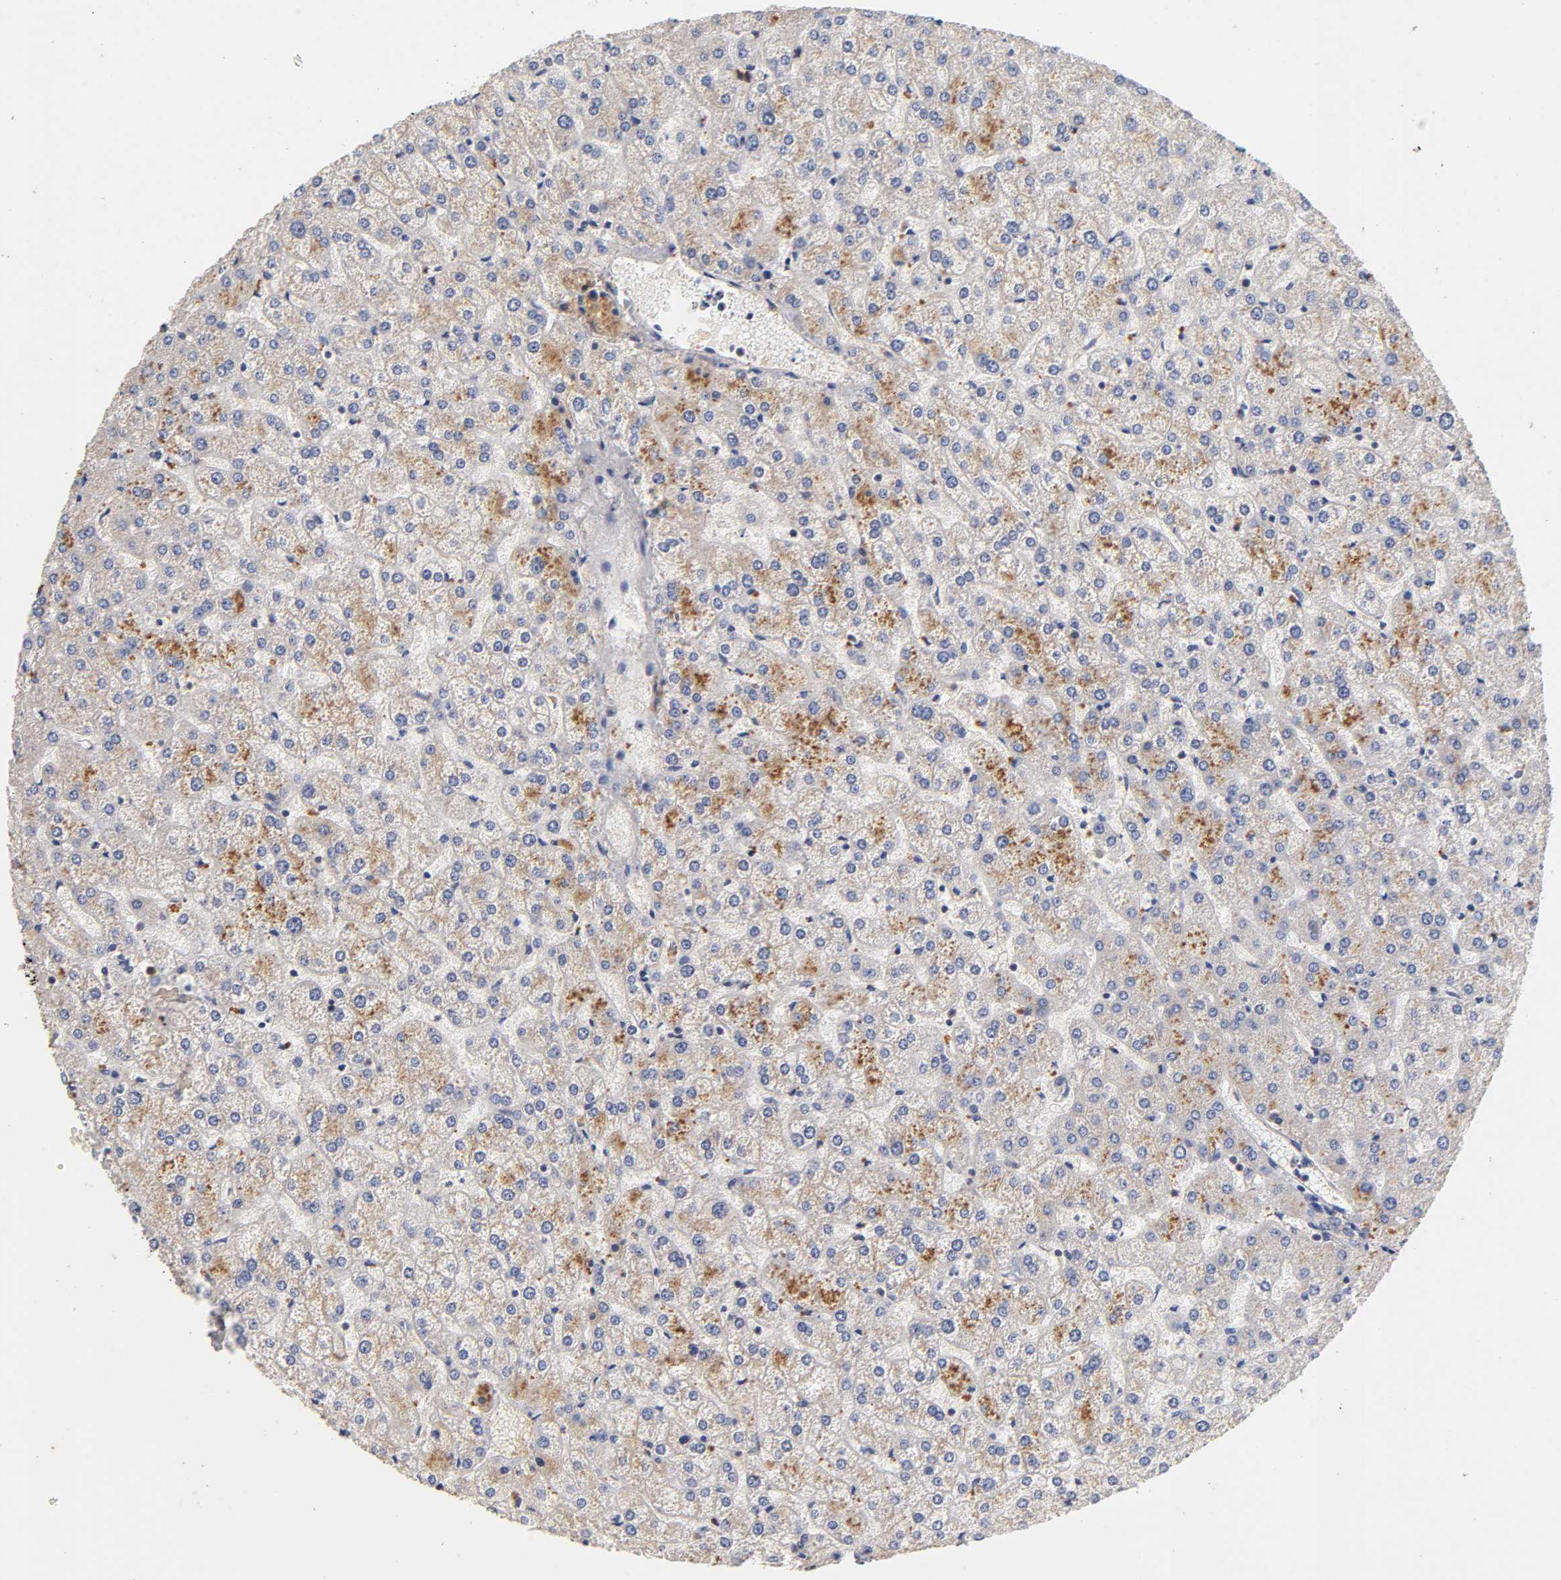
{"staining": {"intensity": "weak", "quantity": ">75%", "location": "cytoplasmic/membranous"}, "tissue": "liver", "cell_type": "Cholangiocytes", "image_type": "normal", "snomed": [{"axis": "morphology", "description": "Normal tissue, NOS"}, {"axis": "topography", "description": "Liver"}], "caption": "An IHC photomicrograph of unremarkable tissue is shown. Protein staining in brown labels weak cytoplasmic/membranous positivity in liver within cholangiocytes. The staining is performed using DAB brown chromogen to label protein expression. The nuclei are counter-stained blue using hematoxylin.", "gene": "RPS29", "patient": {"sex": "female", "age": 32}}